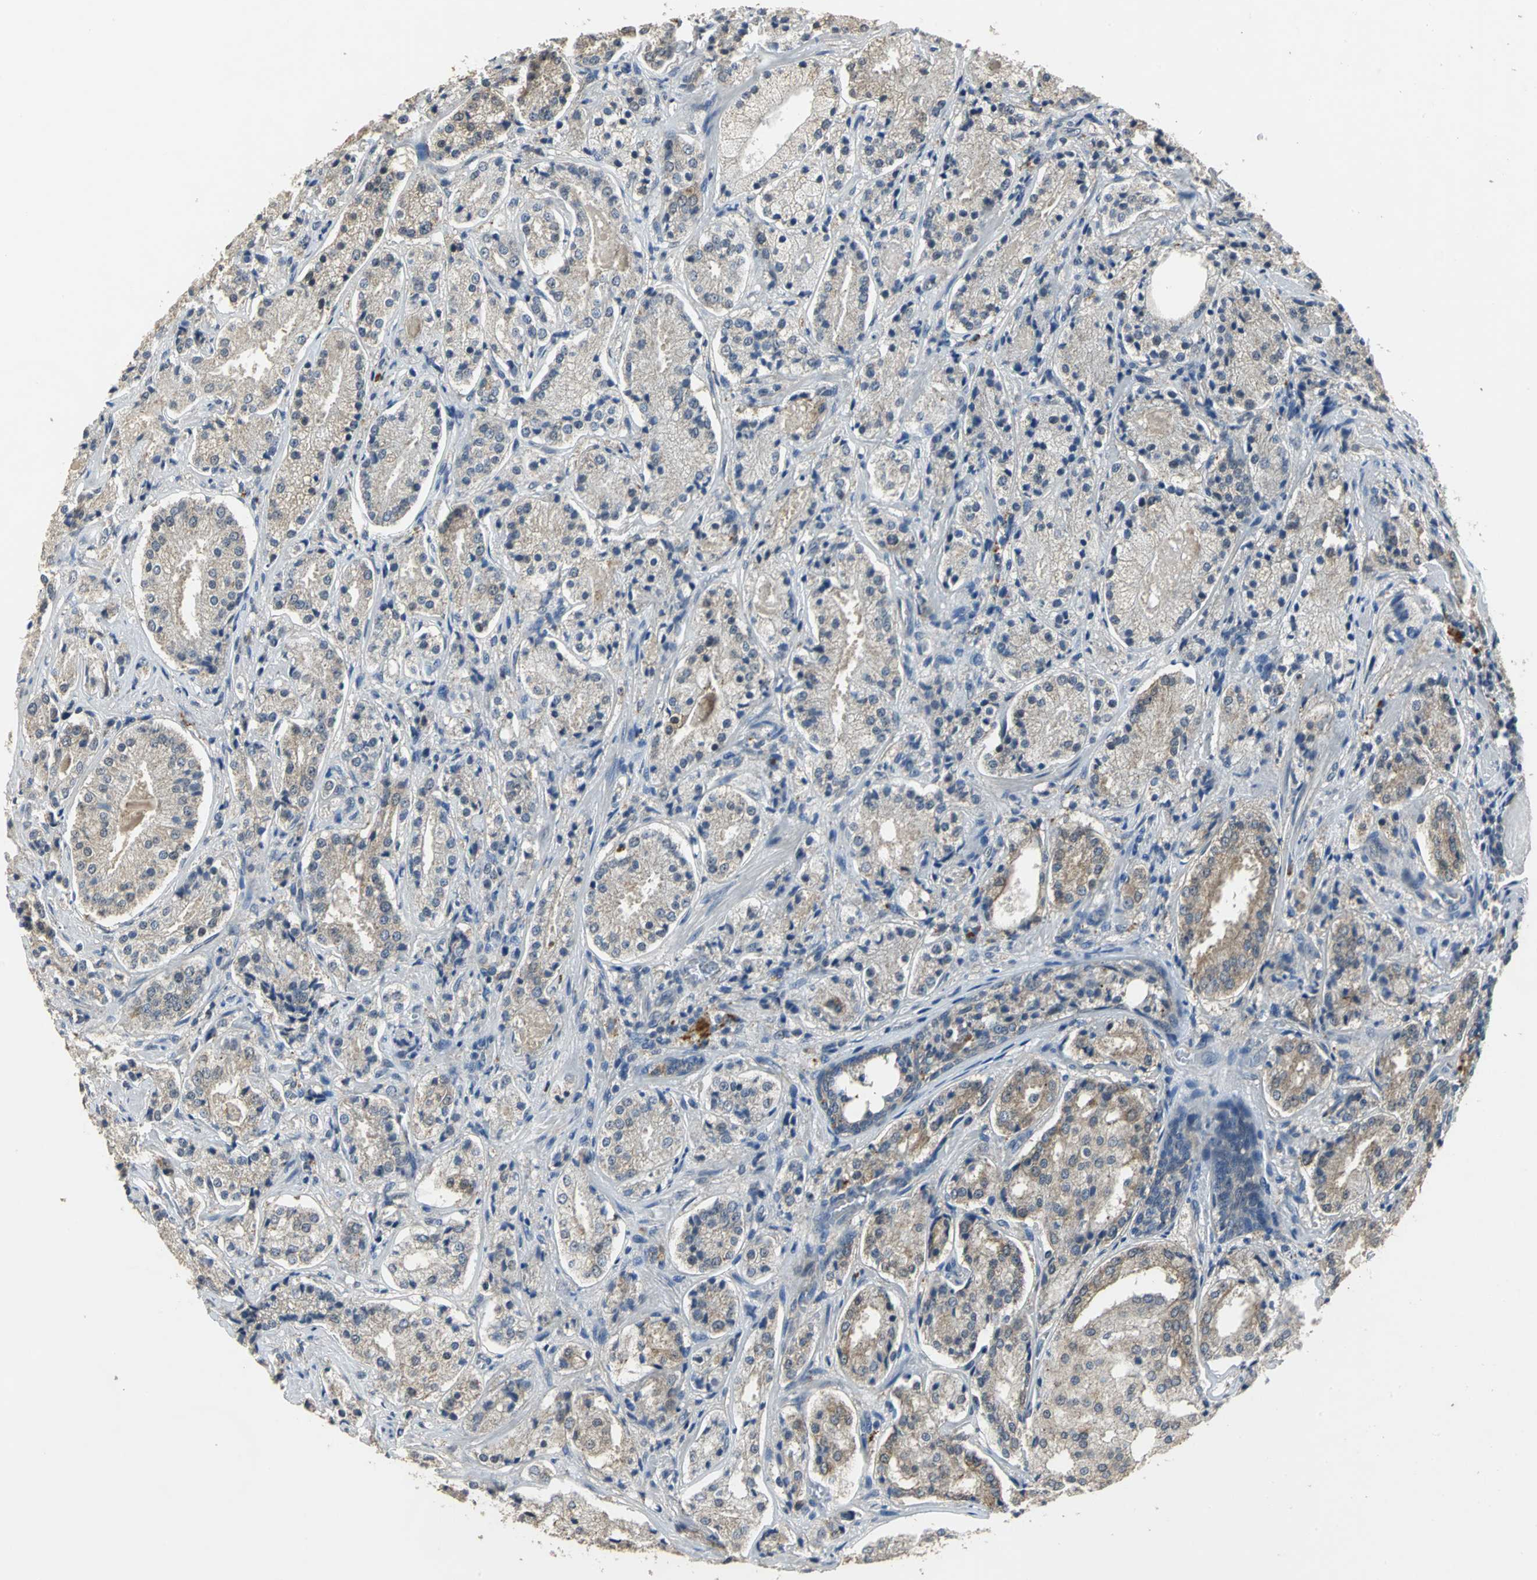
{"staining": {"intensity": "moderate", "quantity": ">75%", "location": "cytoplasmic/membranous"}, "tissue": "prostate cancer", "cell_type": "Tumor cells", "image_type": "cancer", "snomed": [{"axis": "morphology", "description": "Adenocarcinoma, High grade"}, {"axis": "topography", "description": "Prostate"}], "caption": "Moderate cytoplasmic/membranous protein expression is seen in about >75% of tumor cells in high-grade adenocarcinoma (prostate).", "gene": "OCLN", "patient": {"sex": "male", "age": 58}}